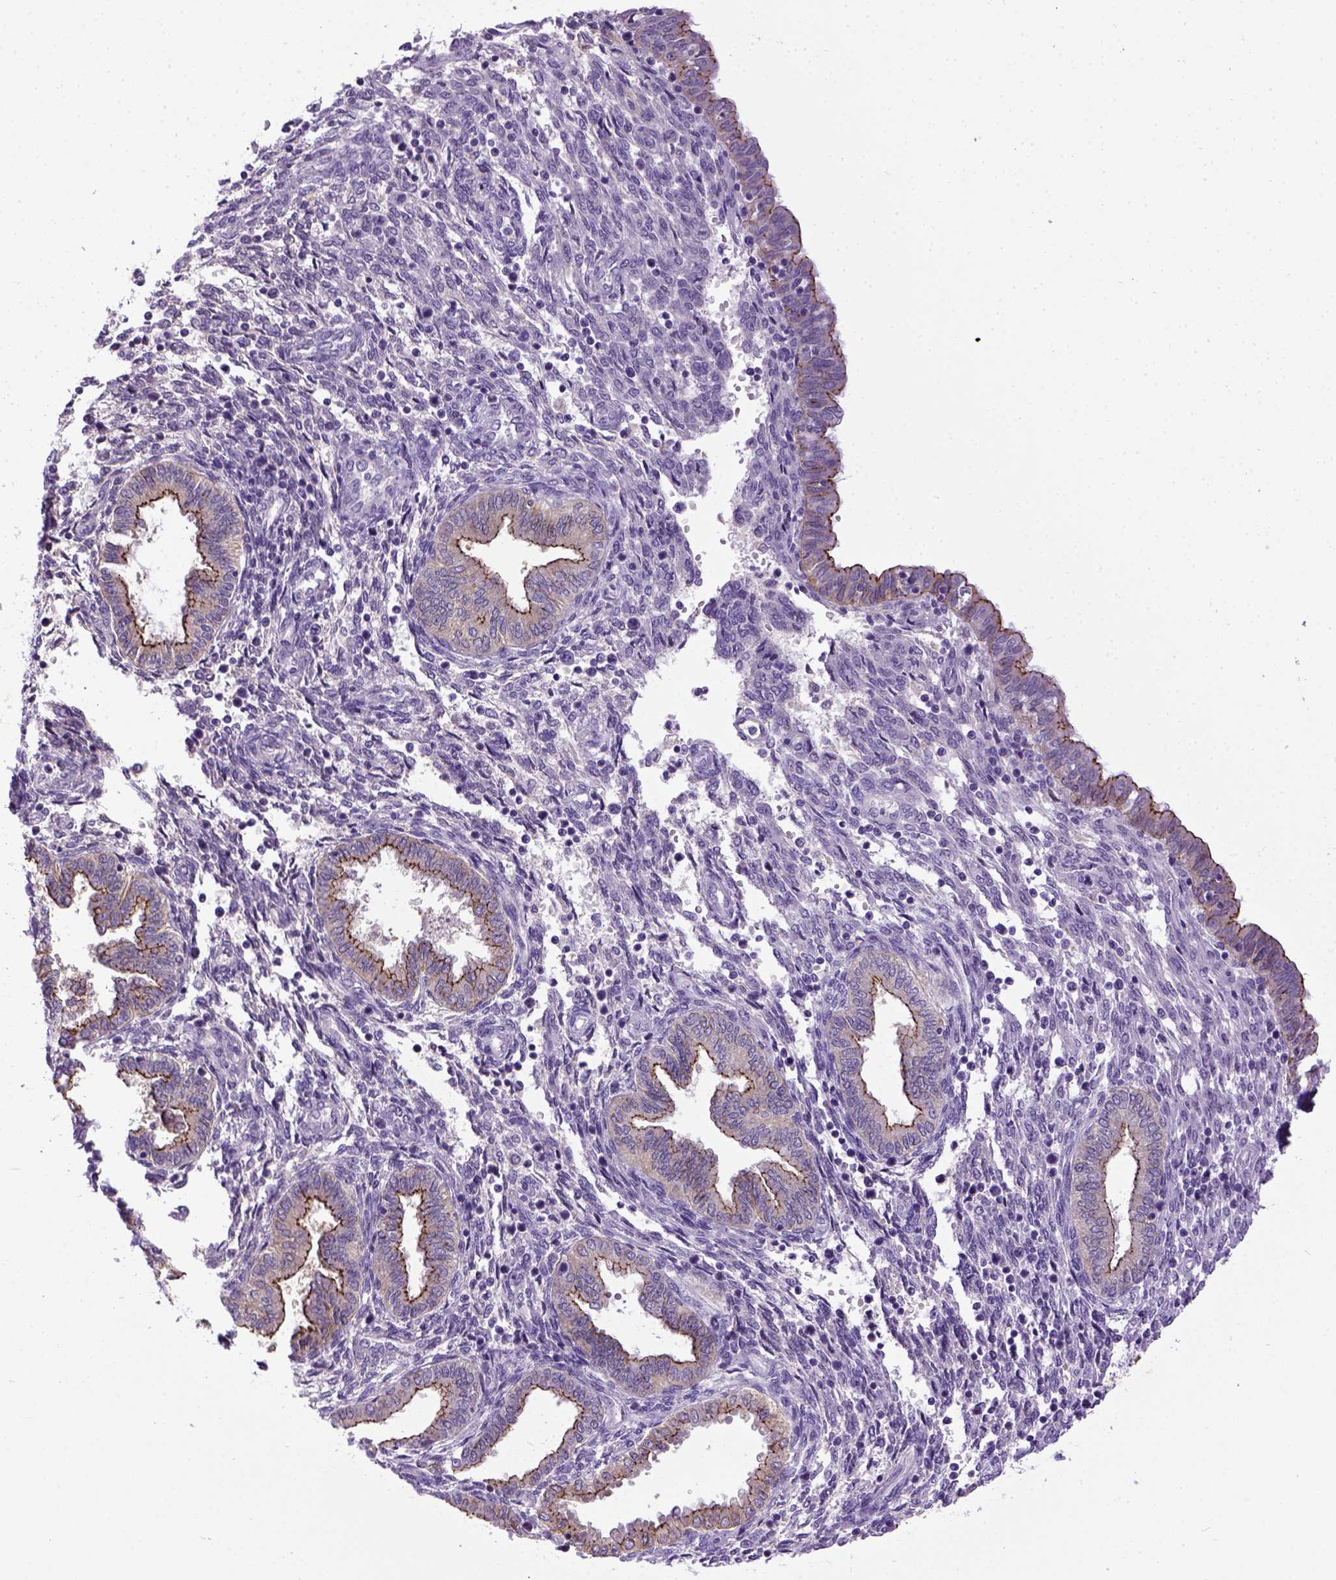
{"staining": {"intensity": "negative", "quantity": "none", "location": "none"}, "tissue": "endometrium", "cell_type": "Cells in endometrial stroma", "image_type": "normal", "snomed": [{"axis": "morphology", "description": "Normal tissue, NOS"}, {"axis": "topography", "description": "Endometrium"}], "caption": "Immunohistochemistry of benign endometrium displays no expression in cells in endometrial stroma.", "gene": "CDH1", "patient": {"sex": "female", "age": 42}}